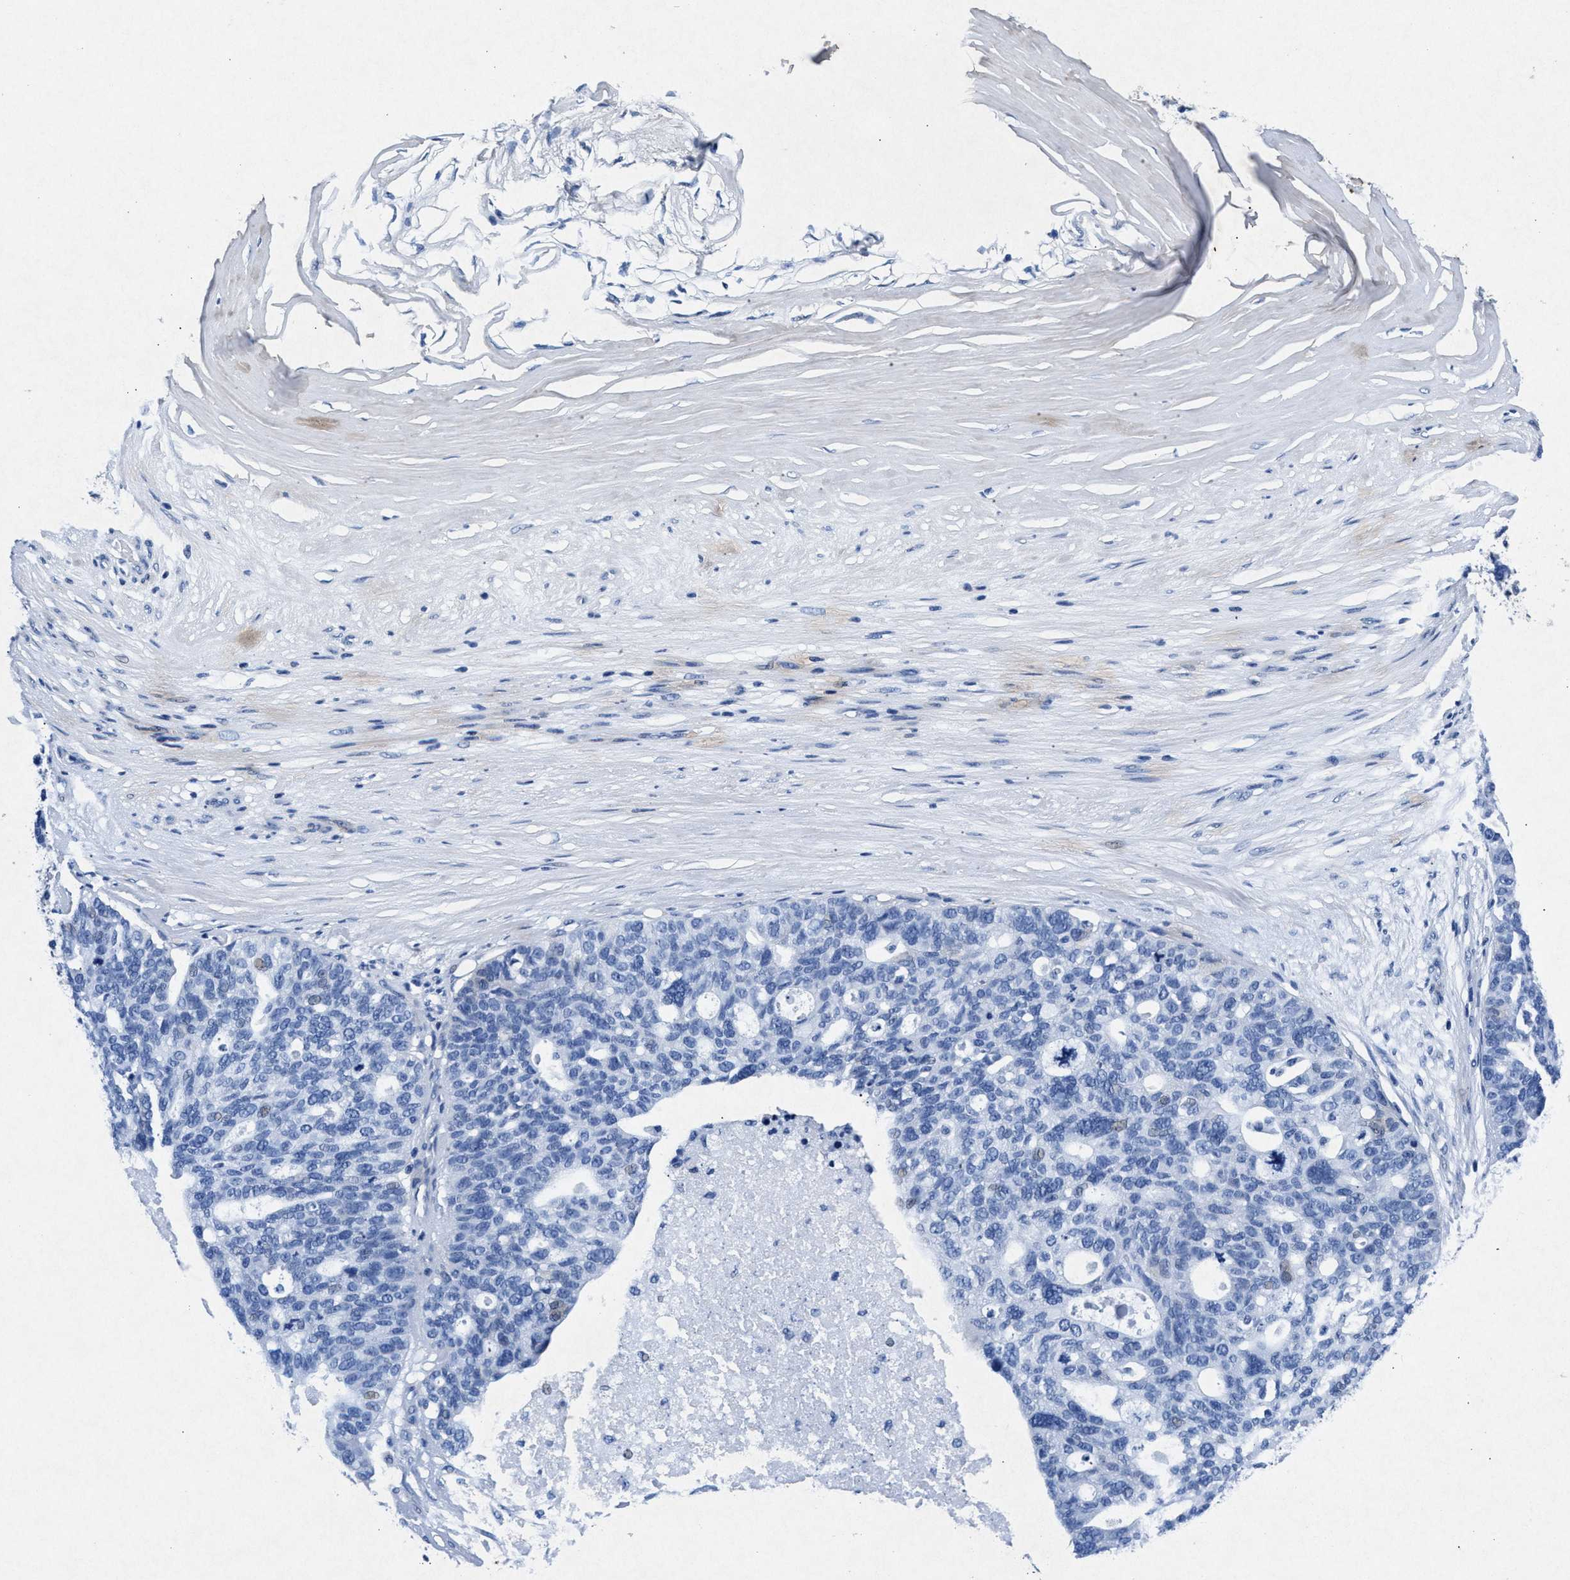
{"staining": {"intensity": "negative", "quantity": "none", "location": "none"}, "tissue": "ovarian cancer", "cell_type": "Tumor cells", "image_type": "cancer", "snomed": [{"axis": "morphology", "description": "Cystadenocarcinoma, serous, NOS"}, {"axis": "topography", "description": "Ovary"}], "caption": "Immunohistochemistry image of serous cystadenocarcinoma (ovarian) stained for a protein (brown), which shows no staining in tumor cells.", "gene": "MAP6", "patient": {"sex": "female", "age": 59}}